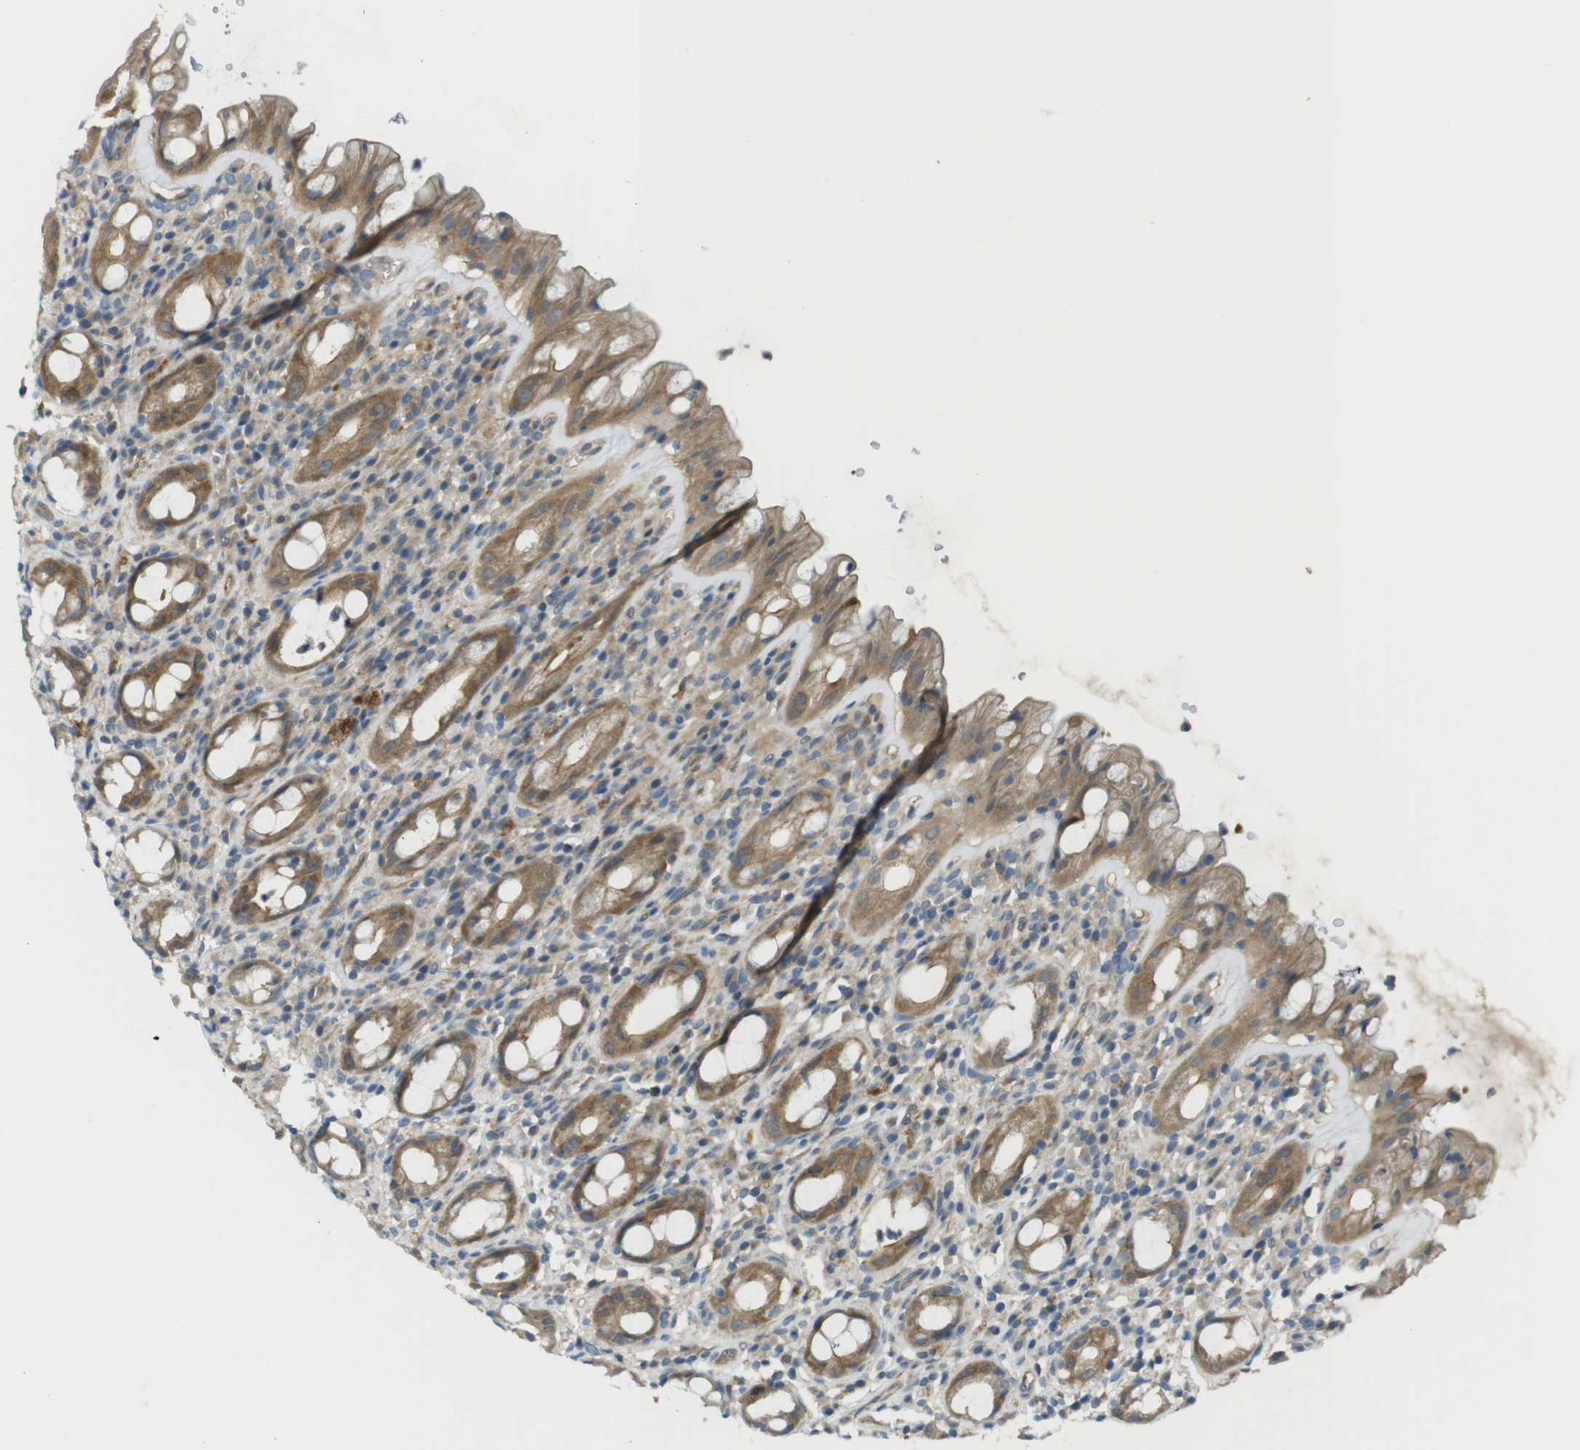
{"staining": {"intensity": "moderate", "quantity": ">75%", "location": "cytoplasmic/membranous"}, "tissue": "rectum", "cell_type": "Glandular cells", "image_type": "normal", "snomed": [{"axis": "morphology", "description": "Normal tissue, NOS"}, {"axis": "topography", "description": "Rectum"}], "caption": "Protein expression analysis of benign human rectum reveals moderate cytoplasmic/membranous staining in about >75% of glandular cells.", "gene": "ABHD15", "patient": {"sex": "male", "age": 44}}